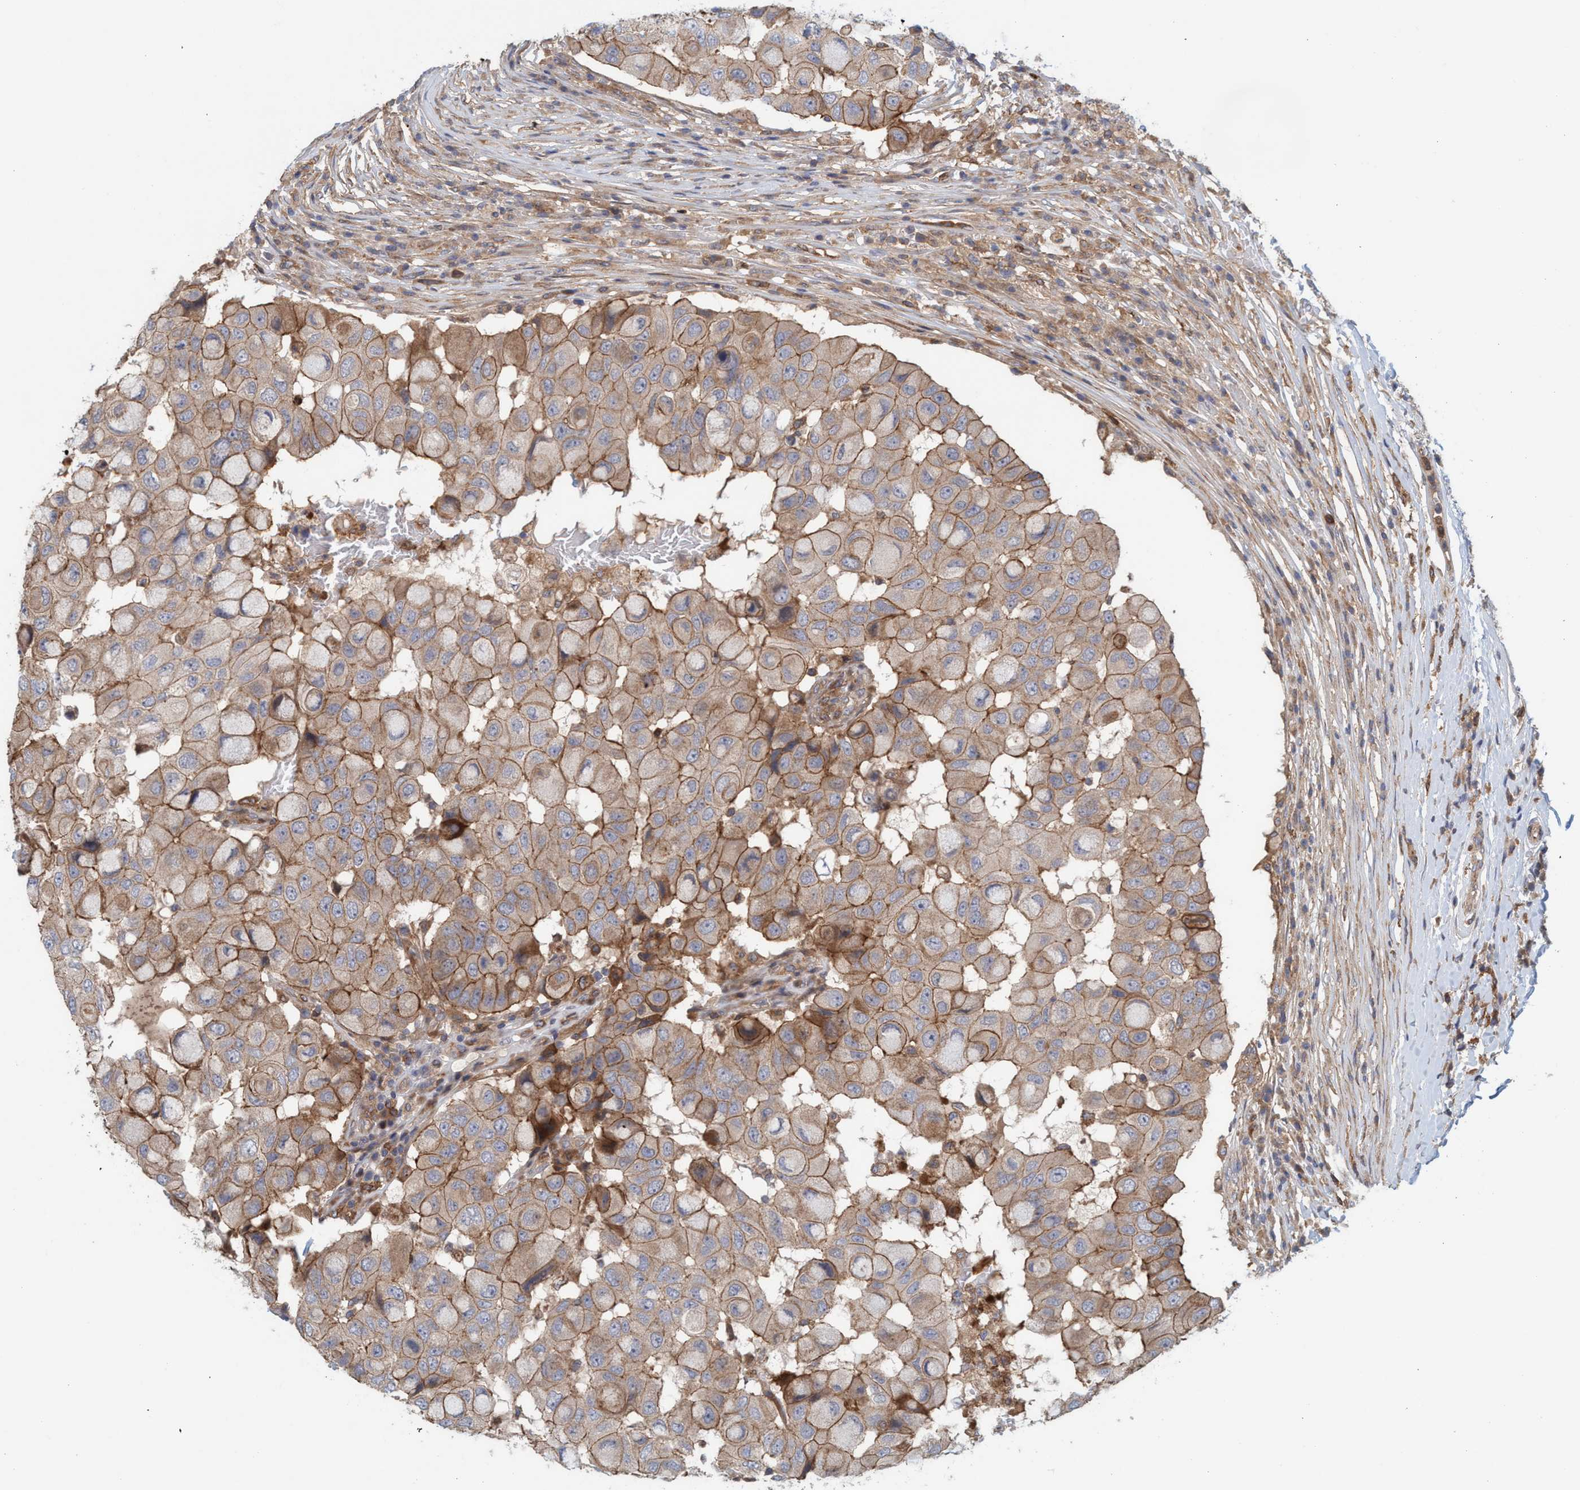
{"staining": {"intensity": "moderate", "quantity": ">75%", "location": "cytoplasmic/membranous"}, "tissue": "breast cancer", "cell_type": "Tumor cells", "image_type": "cancer", "snomed": [{"axis": "morphology", "description": "Duct carcinoma"}, {"axis": "topography", "description": "Breast"}], "caption": "A brown stain highlights moderate cytoplasmic/membranous positivity of a protein in human breast cancer (invasive ductal carcinoma) tumor cells. Immunohistochemistry (ihc) stains the protein in brown and the nuclei are stained blue.", "gene": "SPECC1", "patient": {"sex": "female", "age": 27}}